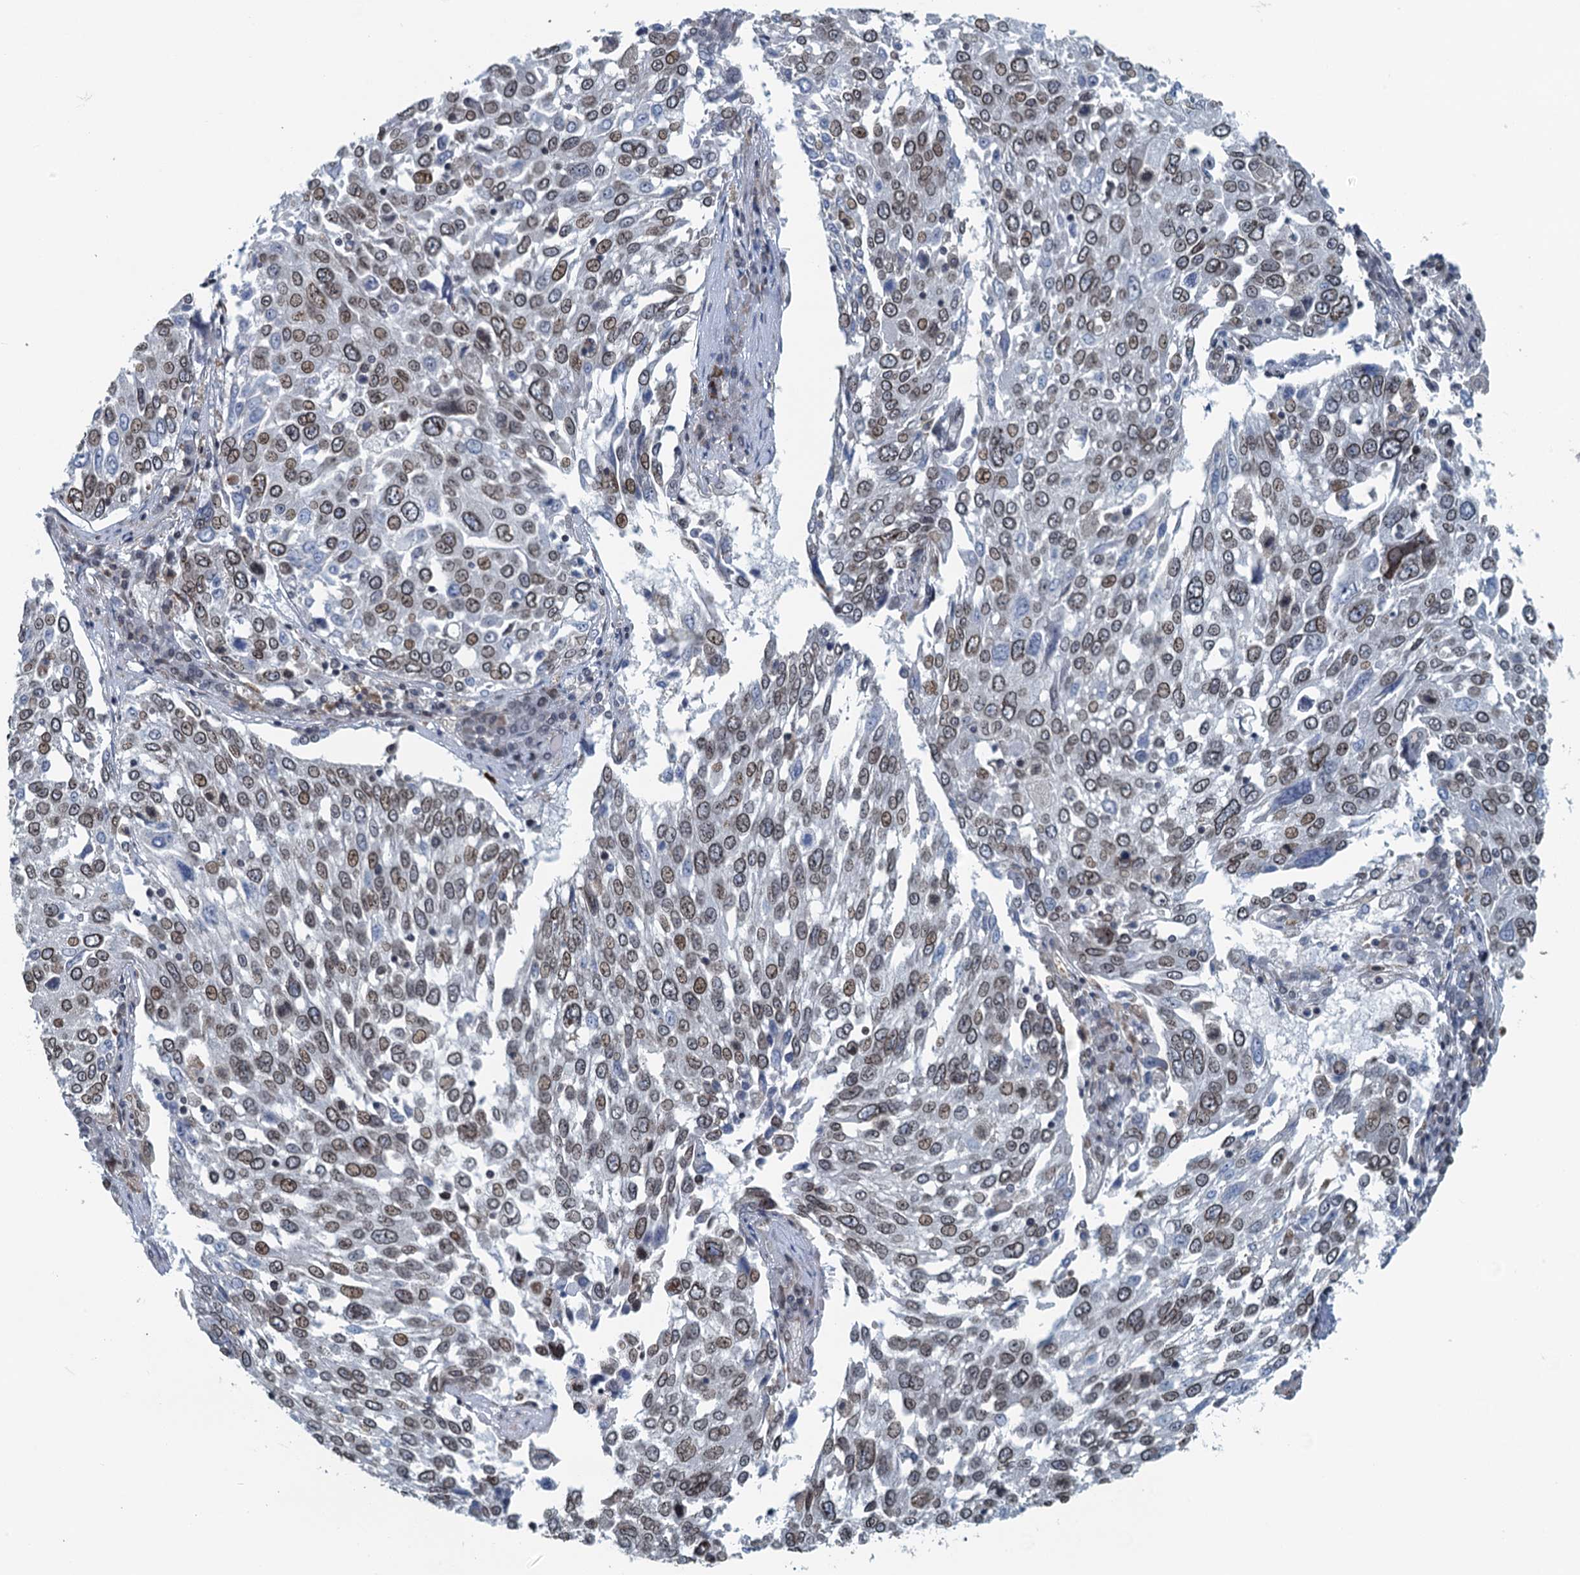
{"staining": {"intensity": "moderate", "quantity": ">75%", "location": "cytoplasmic/membranous,nuclear"}, "tissue": "lung cancer", "cell_type": "Tumor cells", "image_type": "cancer", "snomed": [{"axis": "morphology", "description": "Squamous cell carcinoma, NOS"}, {"axis": "topography", "description": "Lung"}], "caption": "This micrograph reveals lung squamous cell carcinoma stained with immunohistochemistry to label a protein in brown. The cytoplasmic/membranous and nuclear of tumor cells show moderate positivity for the protein. Nuclei are counter-stained blue.", "gene": "CCDC34", "patient": {"sex": "male", "age": 65}}